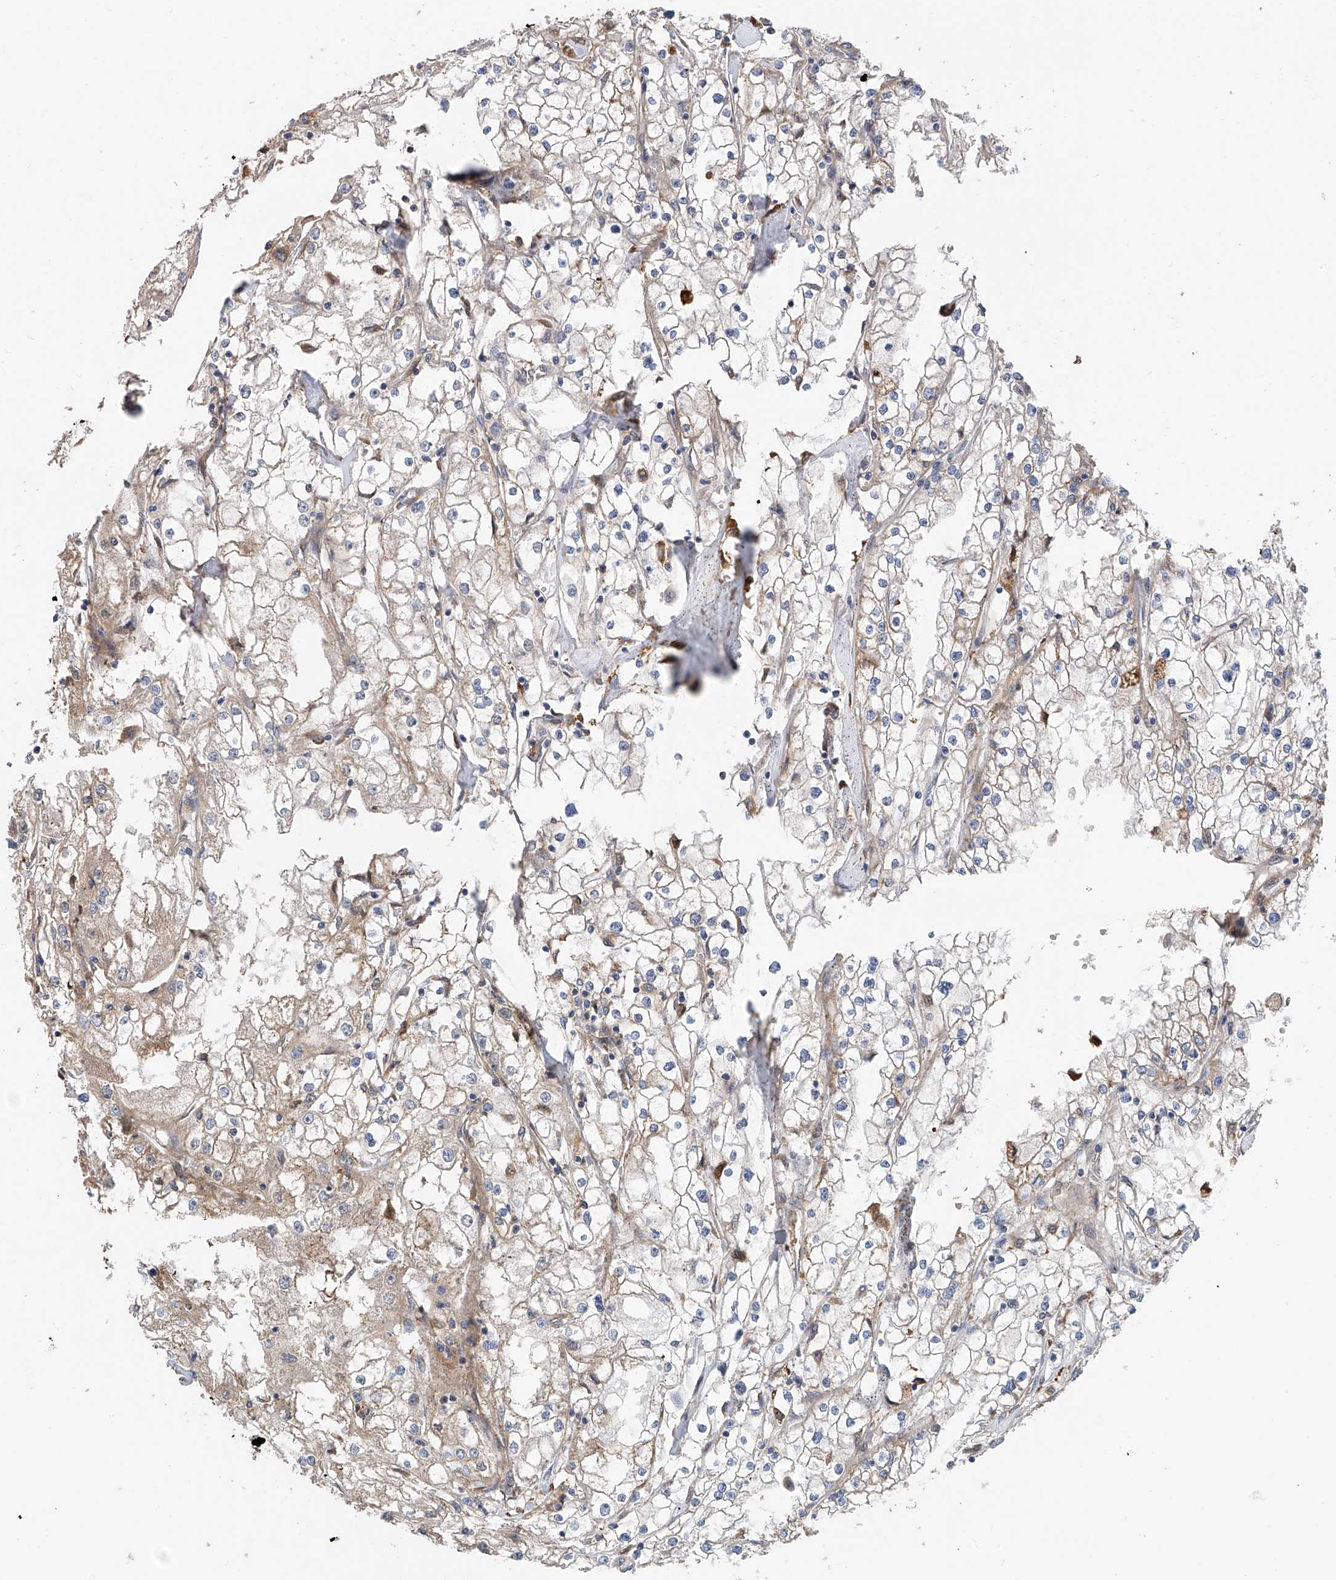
{"staining": {"intensity": "weak", "quantity": "<25%", "location": "cytoplasmic/membranous"}, "tissue": "renal cancer", "cell_type": "Tumor cells", "image_type": "cancer", "snomed": [{"axis": "morphology", "description": "Adenocarcinoma, NOS"}, {"axis": "topography", "description": "Kidney"}], "caption": "Immunohistochemistry (IHC) of human renal cancer exhibits no expression in tumor cells.", "gene": "CHPF", "patient": {"sex": "male", "age": 56}}